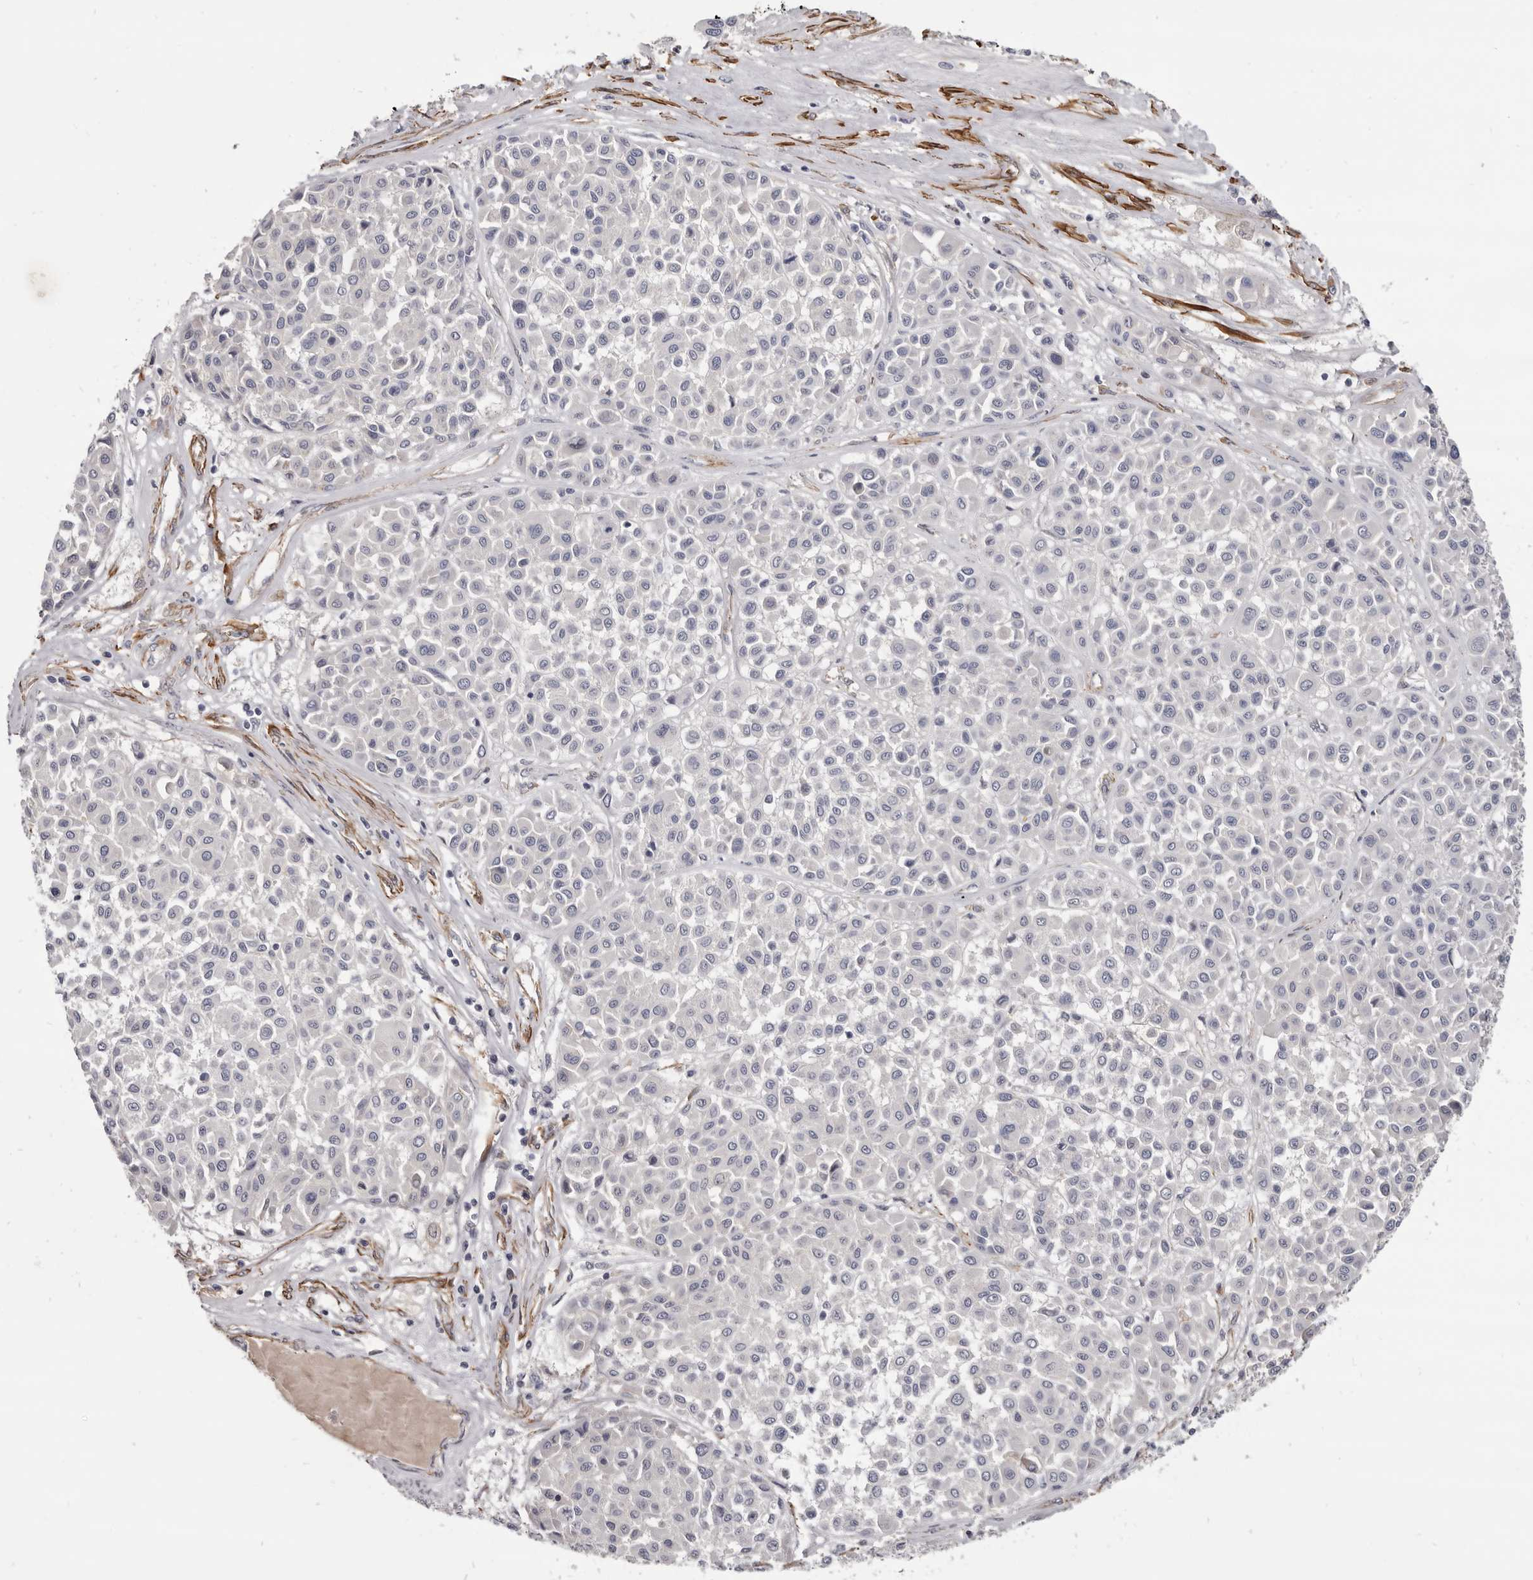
{"staining": {"intensity": "negative", "quantity": "none", "location": "none"}, "tissue": "melanoma", "cell_type": "Tumor cells", "image_type": "cancer", "snomed": [{"axis": "morphology", "description": "Malignant melanoma, Metastatic site"}, {"axis": "topography", "description": "Soft tissue"}], "caption": "IHC of melanoma shows no expression in tumor cells. (Brightfield microscopy of DAB immunohistochemistry at high magnification).", "gene": "CGN", "patient": {"sex": "male", "age": 41}}